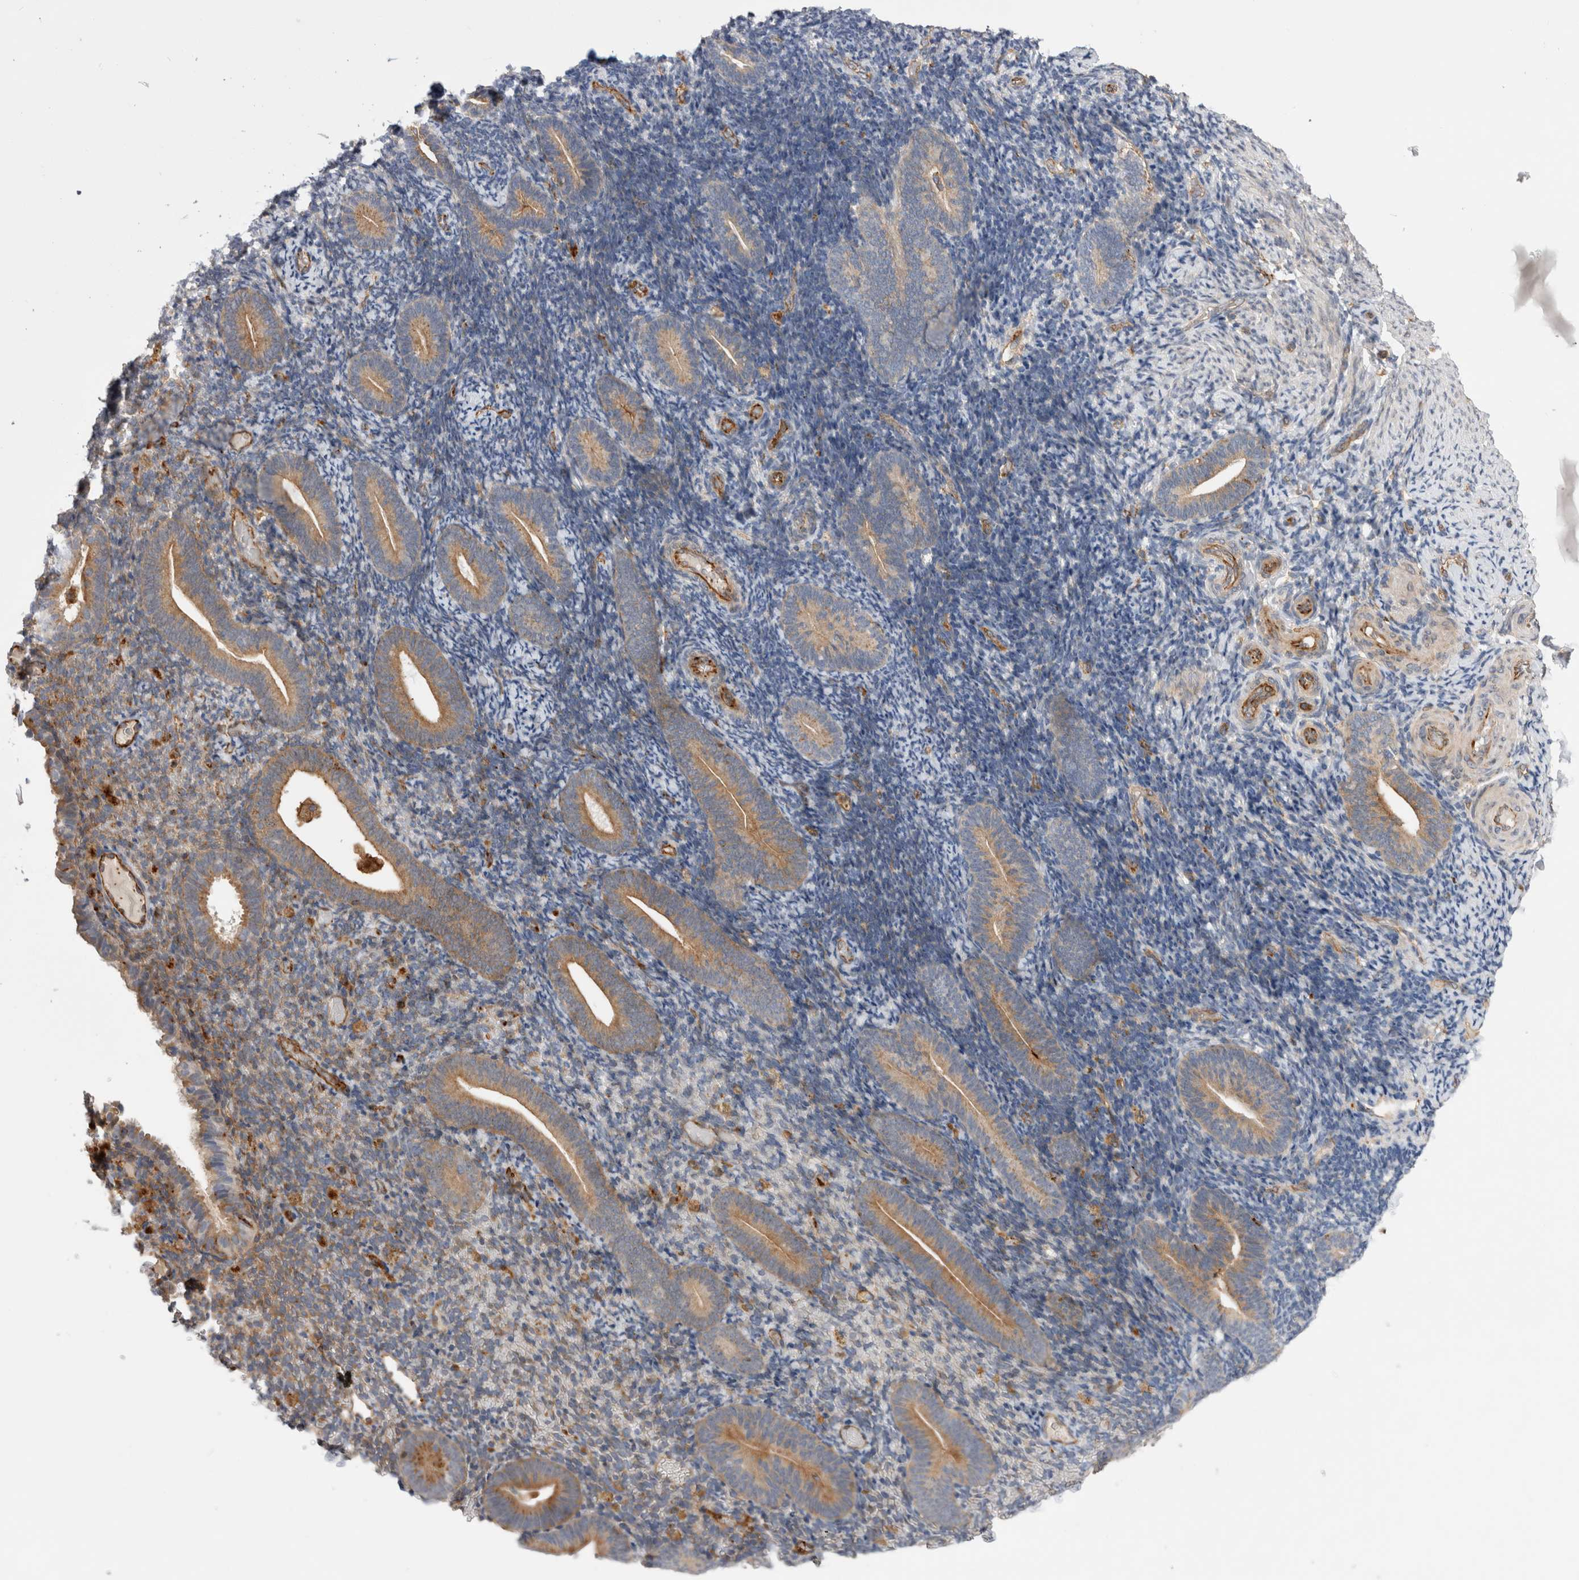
{"staining": {"intensity": "negative", "quantity": "none", "location": "none"}, "tissue": "endometrium", "cell_type": "Cells in endometrial stroma", "image_type": "normal", "snomed": [{"axis": "morphology", "description": "Normal tissue, NOS"}, {"axis": "topography", "description": "Endometrium"}], "caption": "The image demonstrates no significant expression in cells in endometrial stroma of endometrium. The staining was performed using DAB to visualize the protein expression in brown, while the nuclei were stained in blue with hematoxylin (Magnification: 20x).", "gene": "BNIP2", "patient": {"sex": "female", "age": 51}}